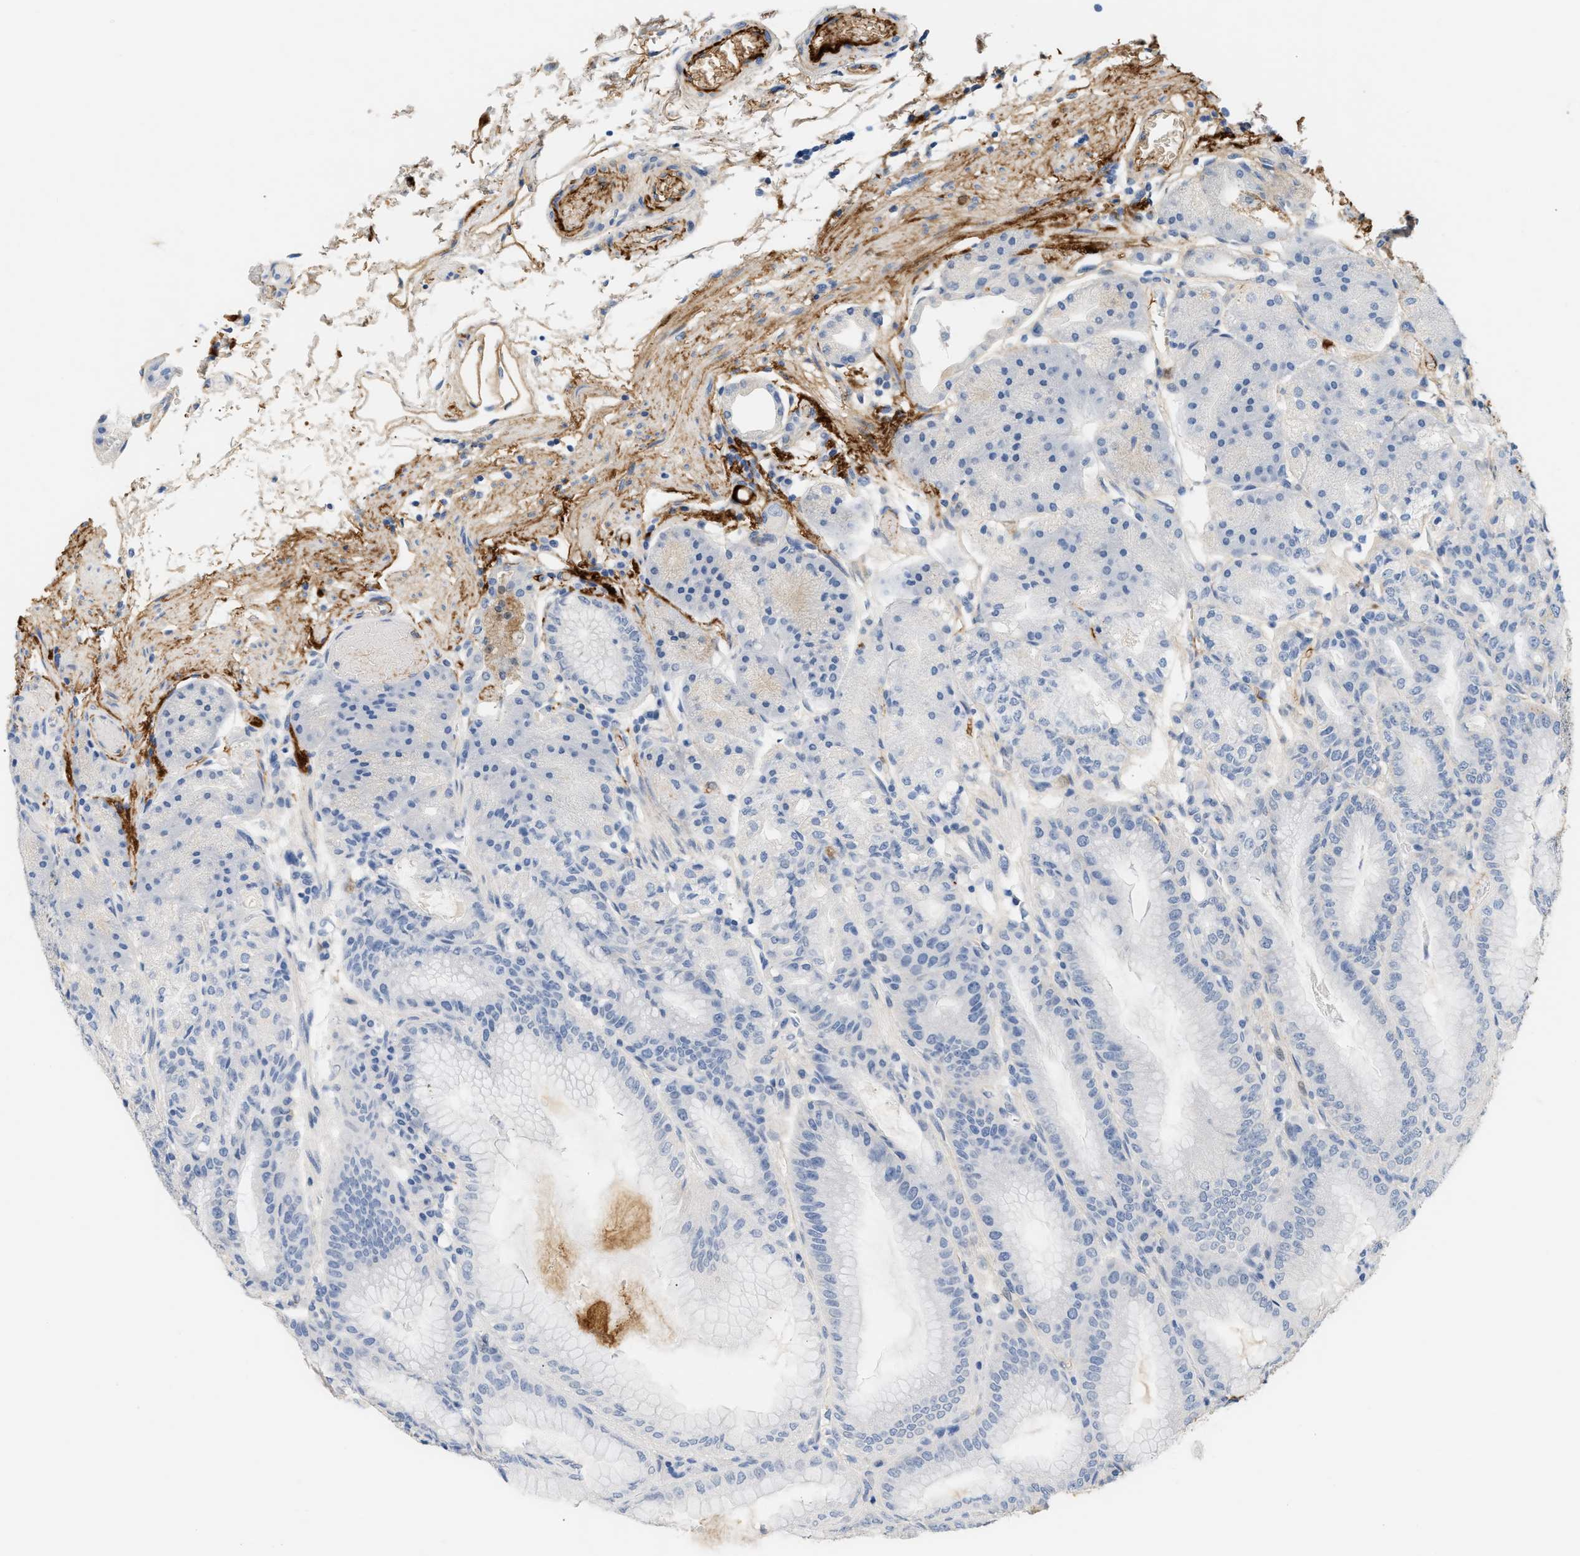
{"staining": {"intensity": "negative", "quantity": "none", "location": "none"}, "tissue": "stomach", "cell_type": "Glandular cells", "image_type": "normal", "snomed": [{"axis": "morphology", "description": "Normal tissue, NOS"}, {"axis": "topography", "description": "Stomach, lower"}], "caption": "Immunohistochemical staining of unremarkable human stomach demonstrates no significant positivity in glandular cells.", "gene": "CFH", "patient": {"sex": "male", "age": 71}}